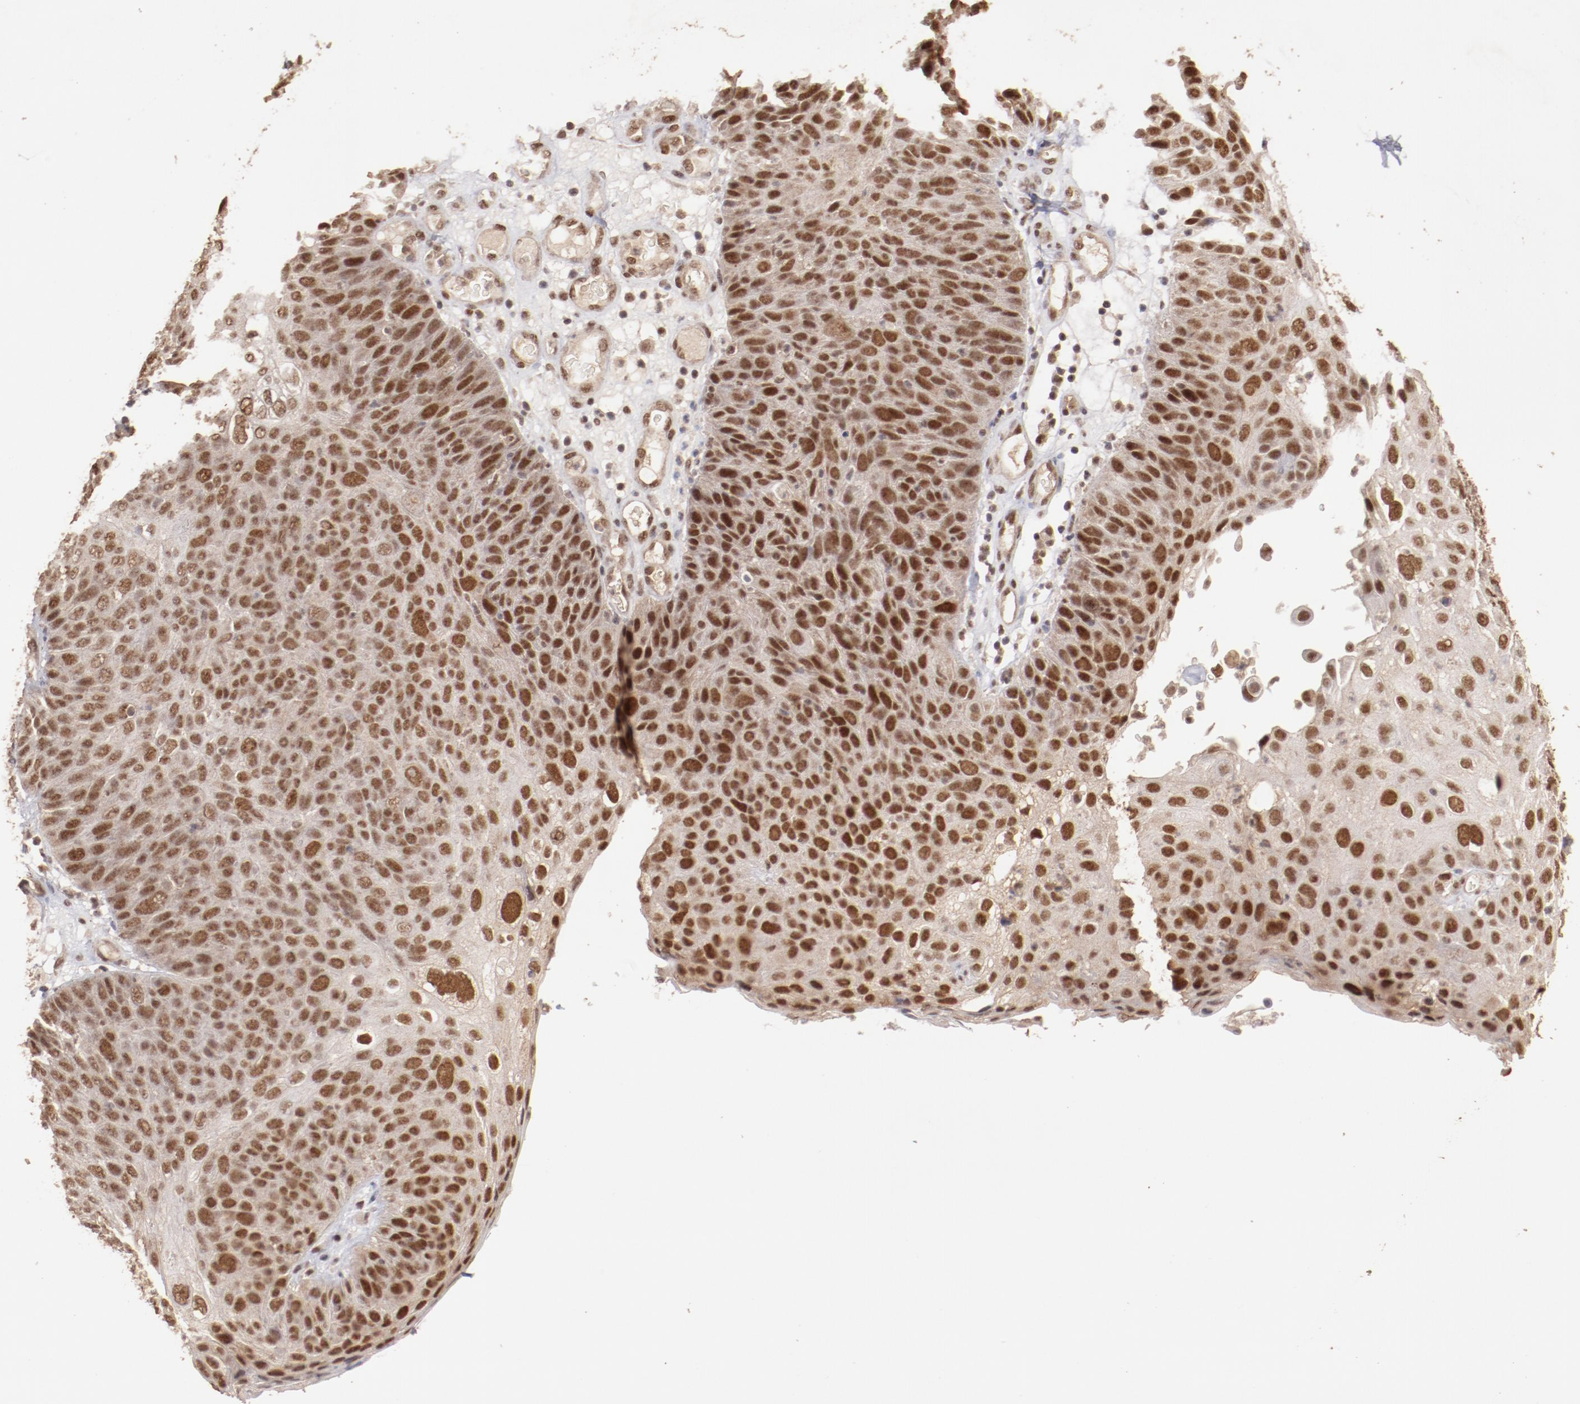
{"staining": {"intensity": "moderate", "quantity": ">75%", "location": "cytoplasmic/membranous,nuclear"}, "tissue": "skin cancer", "cell_type": "Tumor cells", "image_type": "cancer", "snomed": [{"axis": "morphology", "description": "Squamous cell carcinoma, NOS"}, {"axis": "topography", "description": "Skin"}], "caption": "Immunohistochemical staining of human squamous cell carcinoma (skin) demonstrates medium levels of moderate cytoplasmic/membranous and nuclear protein staining in approximately >75% of tumor cells.", "gene": "CLOCK", "patient": {"sex": "male", "age": 87}}